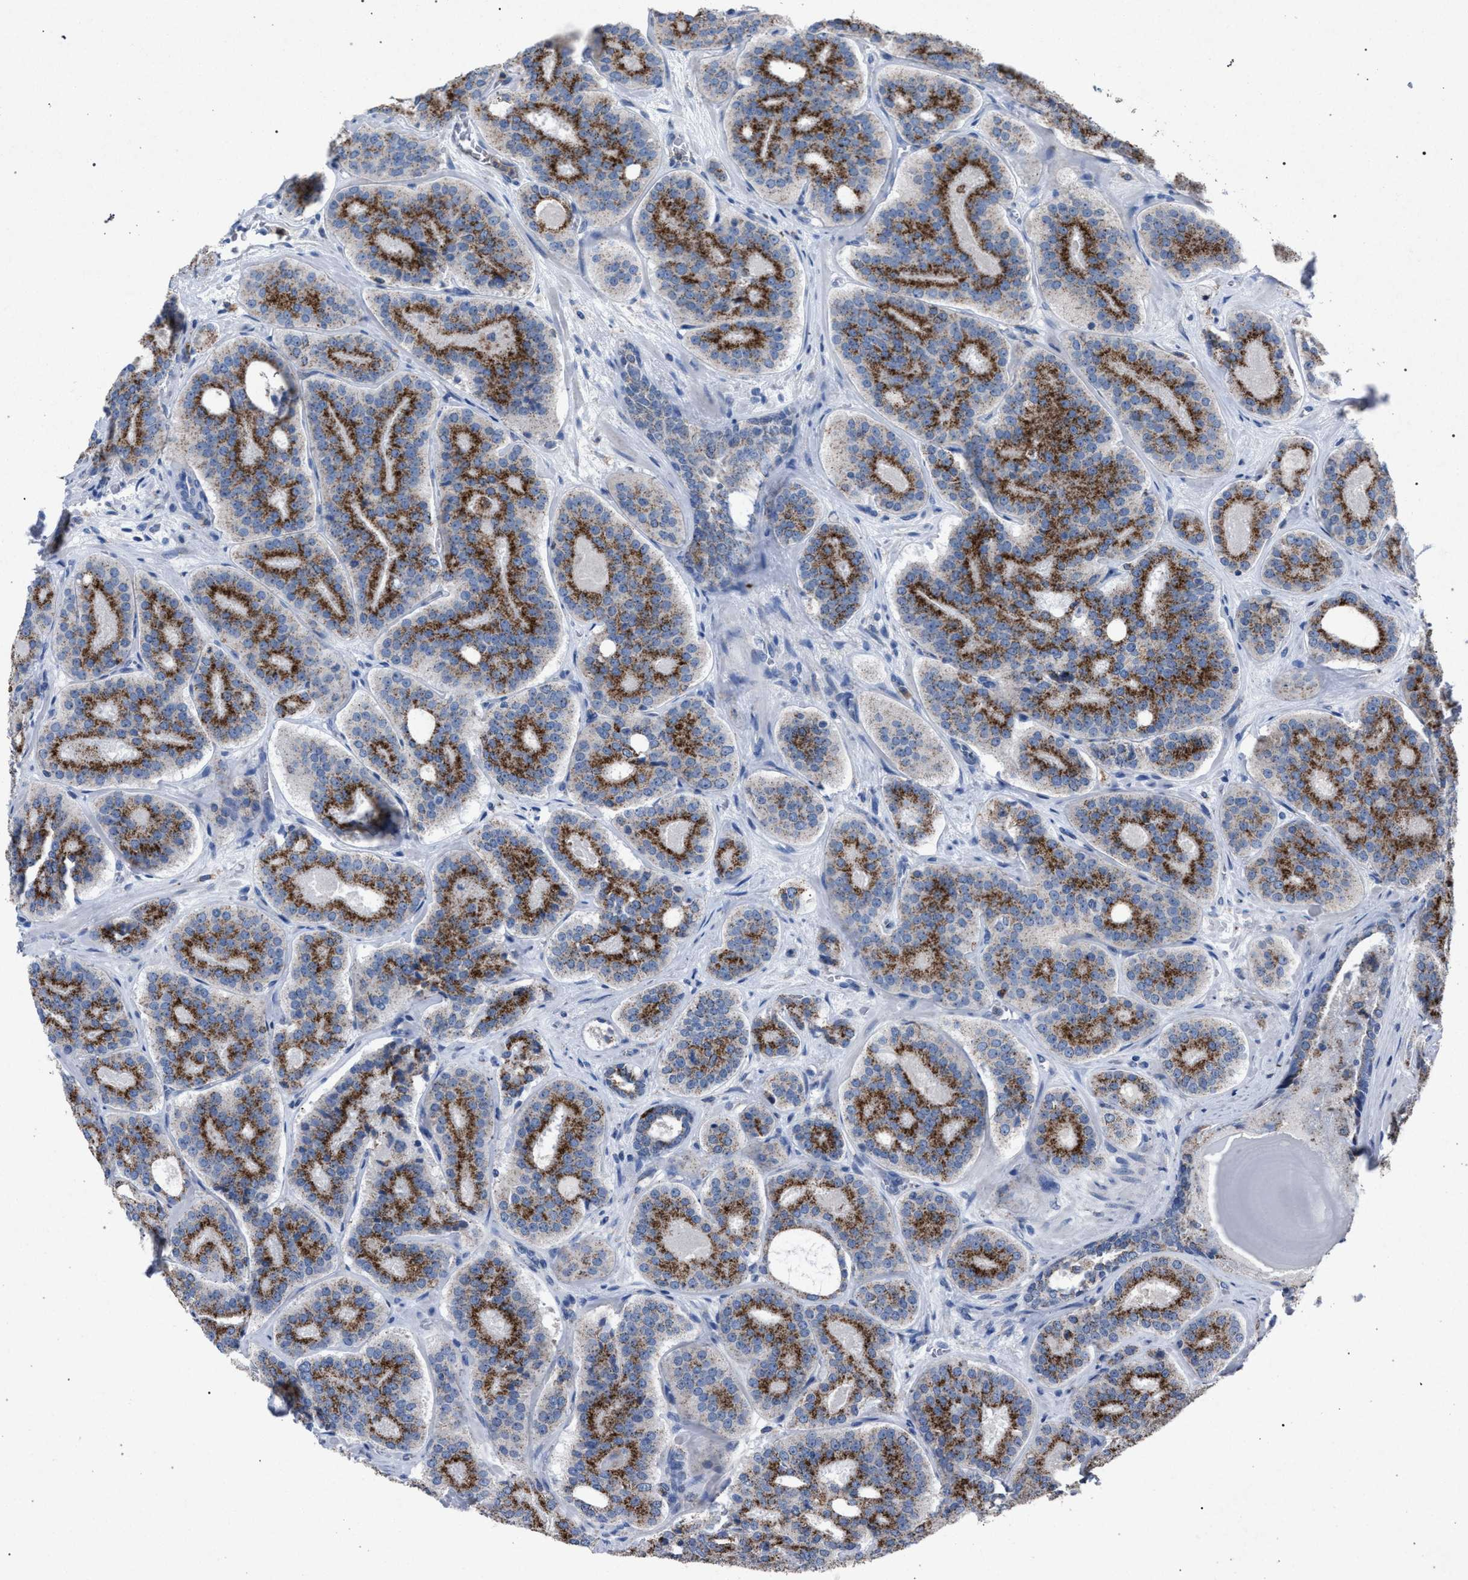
{"staining": {"intensity": "strong", "quantity": ">75%", "location": "cytoplasmic/membranous"}, "tissue": "prostate cancer", "cell_type": "Tumor cells", "image_type": "cancer", "snomed": [{"axis": "morphology", "description": "Adenocarcinoma, High grade"}, {"axis": "topography", "description": "Prostate"}], "caption": "Protein analysis of high-grade adenocarcinoma (prostate) tissue shows strong cytoplasmic/membranous expression in about >75% of tumor cells.", "gene": "HSD17B4", "patient": {"sex": "male", "age": 60}}